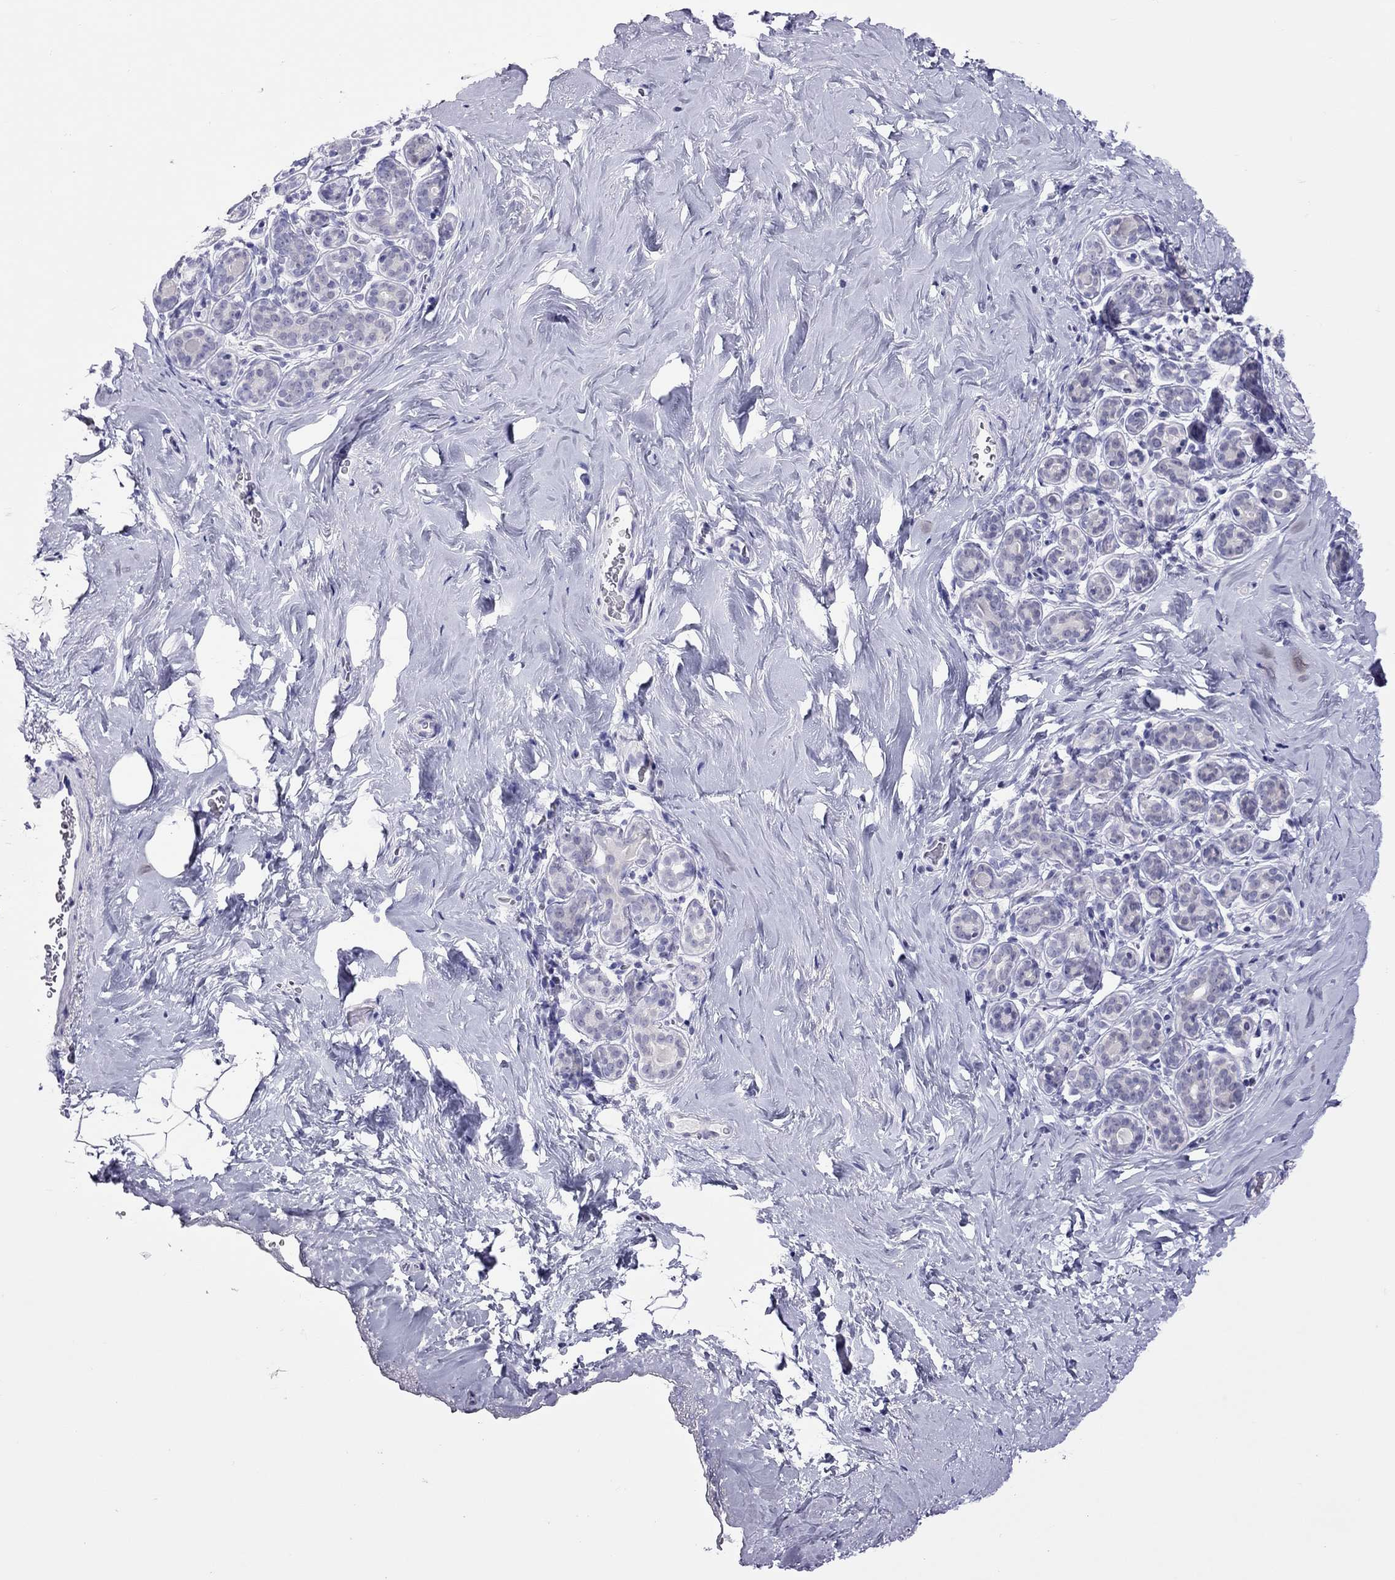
{"staining": {"intensity": "negative", "quantity": "none", "location": "none"}, "tissue": "breast", "cell_type": "Adipocytes", "image_type": "normal", "snomed": [{"axis": "morphology", "description": "Normal tissue, NOS"}, {"axis": "topography", "description": "Skin"}, {"axis": "topography", "description": "Breast"}], "caption": "The IHC image has no significant expression in adipocytes of breast. The staining was performed using DAB to visualize the protein expression in brown, while the nuclei were stained in blue with hematoxylin (Magnification: 20x).", "gene": "CHRNB3", "patient": {"sex": "female", "age": 43}}